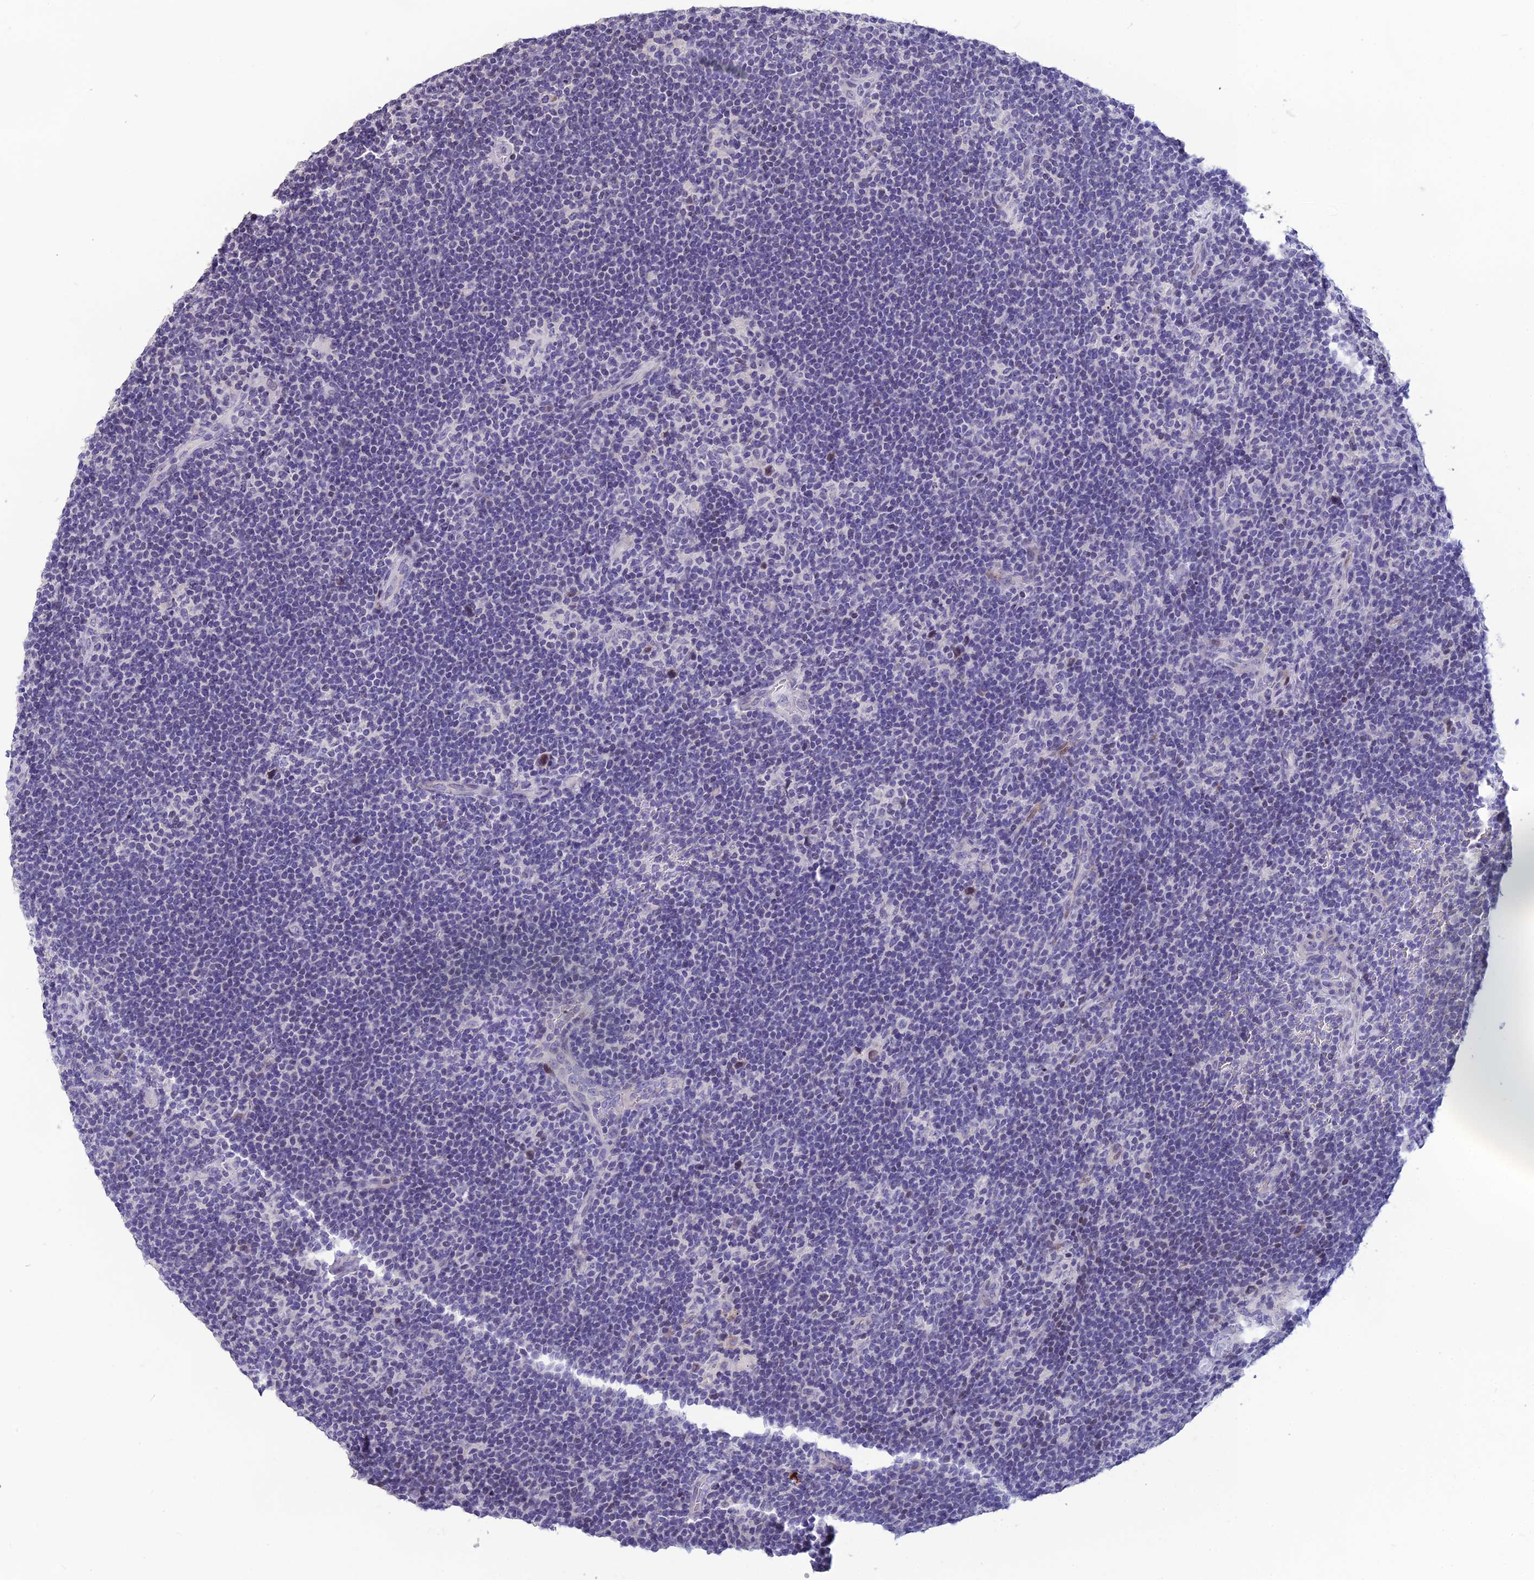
{"staining": {"intensity": "negative", "quantity": "none", "location": "none"}, "tissue": "lymphoma", "cell_type": "Tumor cells", "image_type": "cancer", "snomed": [{"axis": "morphology", "description": "Hodgkin's disease, NOS"}, {"axis": "topography", "description": "Lymph node"}], "caption": "The image displays no significant positivity in tumor cells of lymphoma. (DAB (3,3'-diaminobenzidine) IHC with hematoxylin counter stain).", "gene": "TMEM134", "patient": {"sex": "female", "age": 57}}